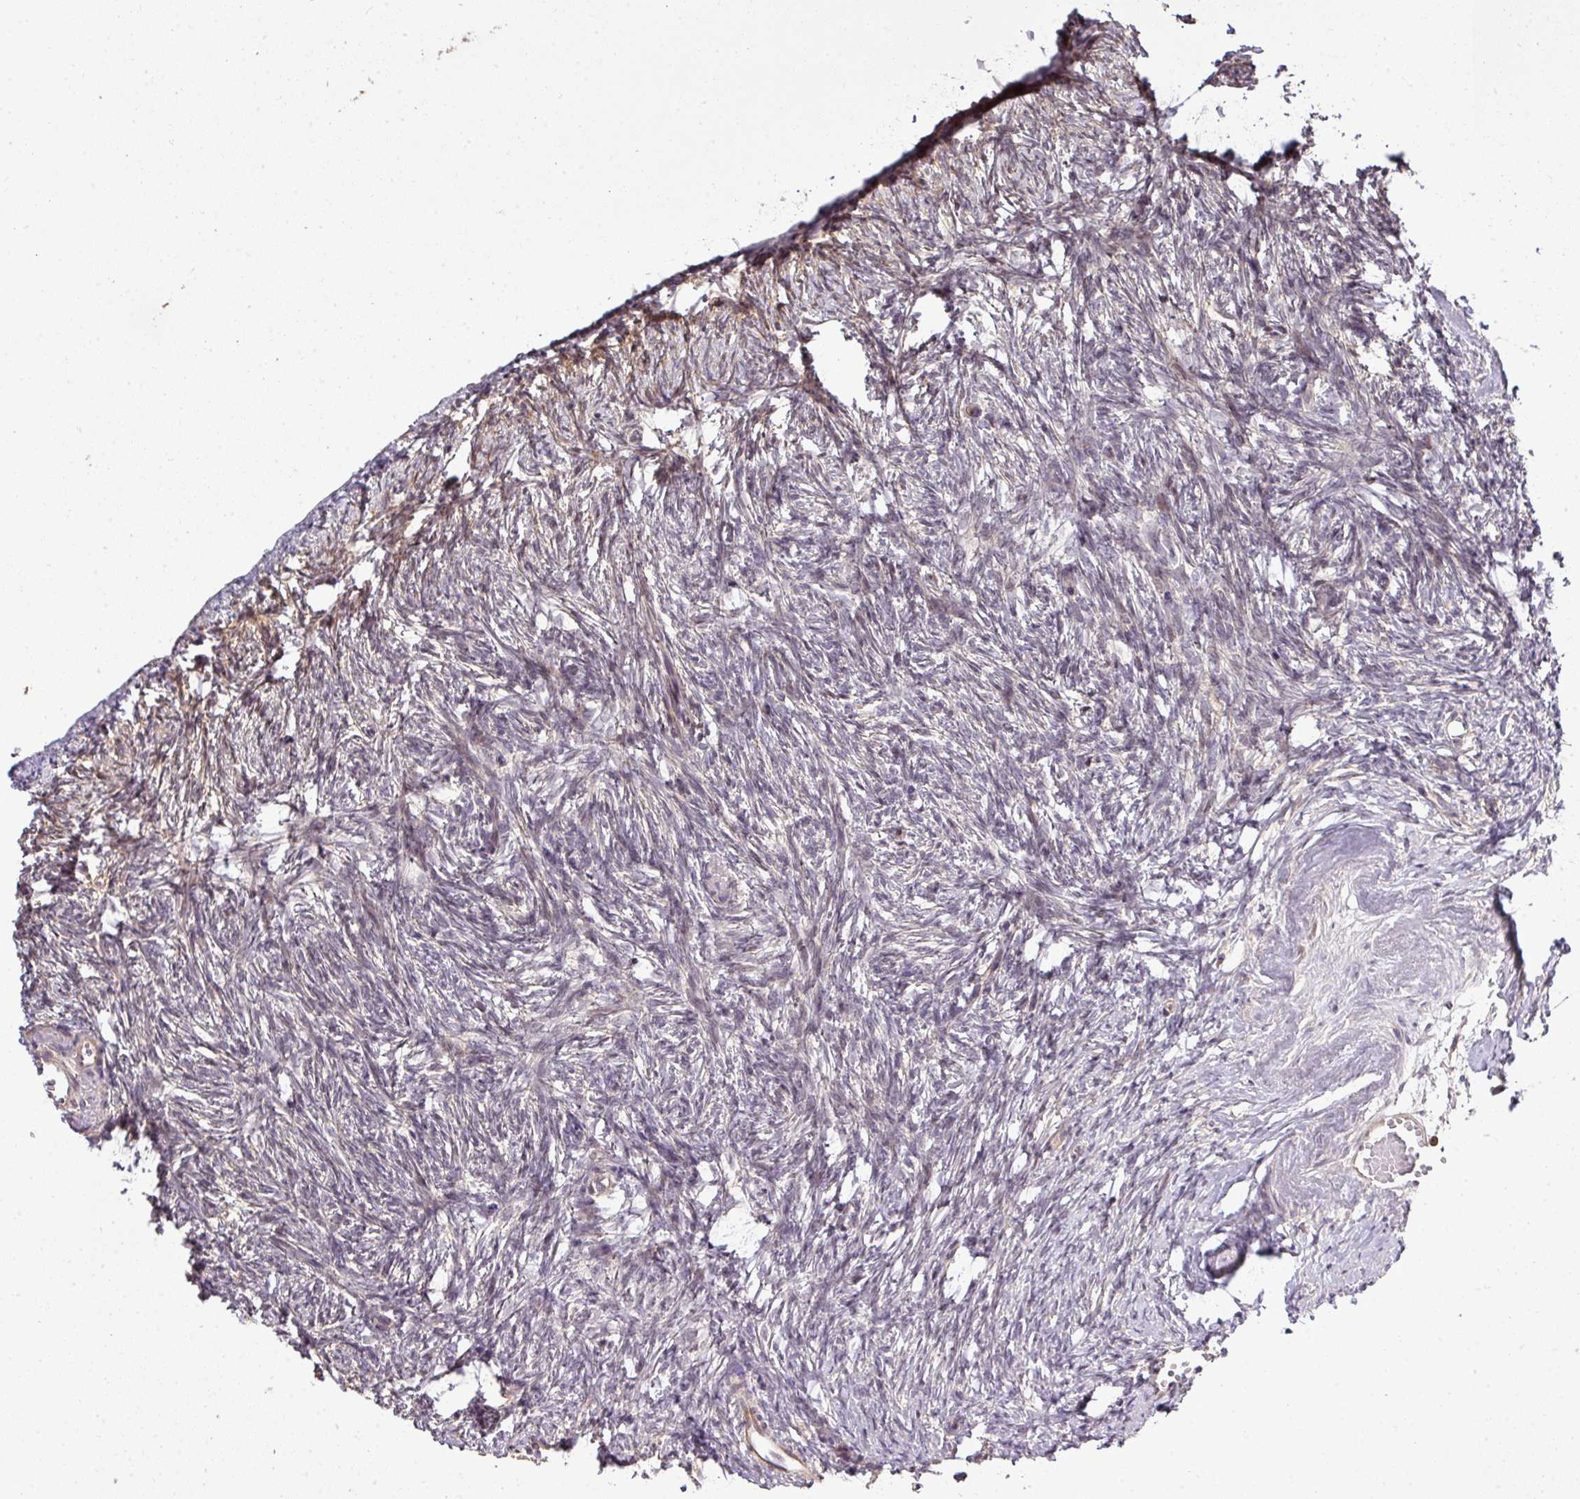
{"staining": {"intensity": "weak", "quantity": "25%-75%", "location": "cytoplasmic/membranous"}, "tissue": "ovary", "cell_type": "Ovarian stroma cells", "image_type": "normal", "snomed": [{"axis": "morphology", "description": "Normal tissue, NOS"}, {"axis": "topography", "description": "Ovary"}], "caption": "Protein staining of benign ovary reveals weak cytoplasmic/membranous staining in approximately 25%-75% of ovarian stroma cells.", "gene": "FAIM", "patient": {"sex": "female", "age": 51}}